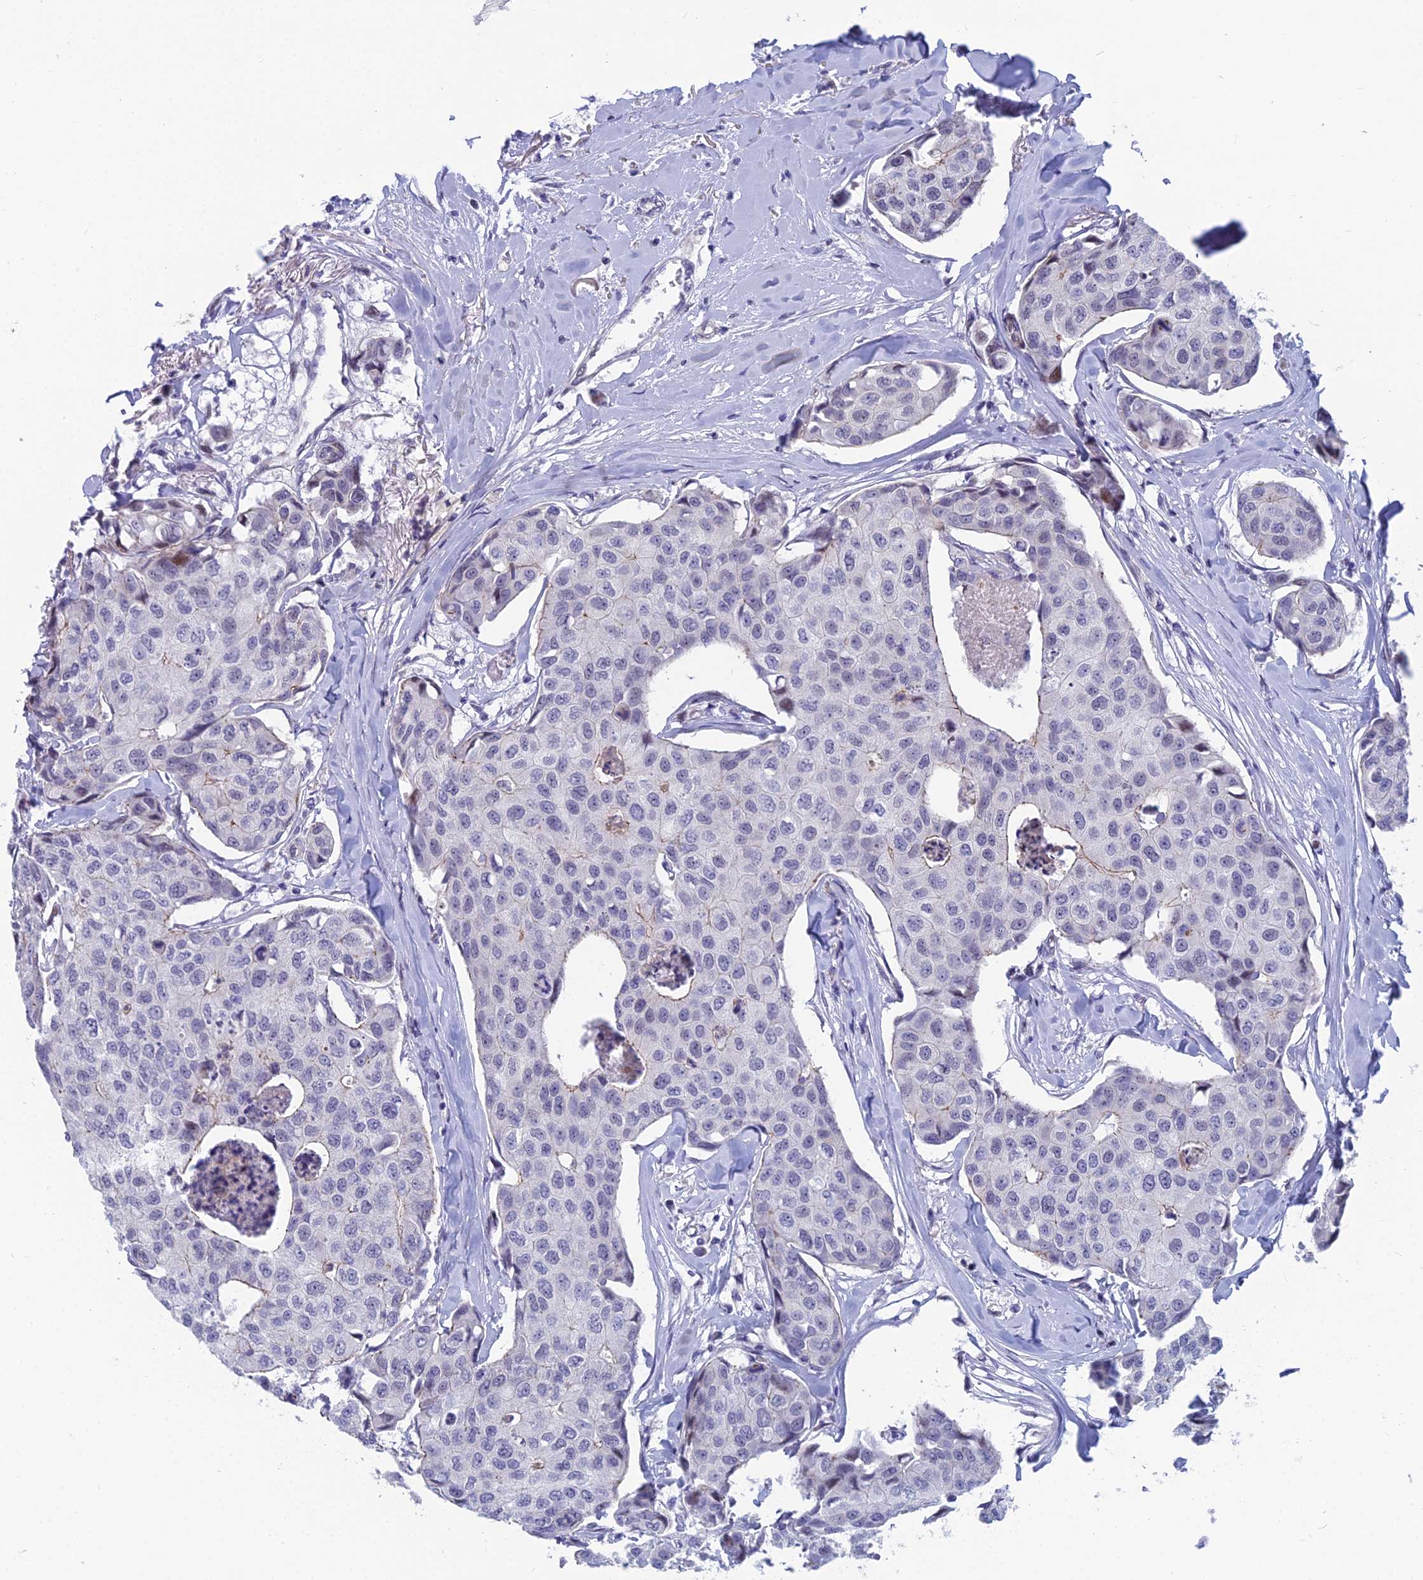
{"staining": {"intensity": "moderate", "quantity": "<25%", "location": "nuclear"}, "tissue": "breast cancer", "cell_type": "Tumor cells", "image_type": "cancer", "snomed": [{"axis": "morphology", "description": "Duct carcinoma"}, {"axis": "topography", "description": "Breast"}], "caption": "Approximately <25% of tumor cells in breast invasive ductal carcinoma display moderate nuclear protein positivity as visualized by brown immunohistochemical staining.", "gene": "MYBPC2", "patient": {"sex": "female", "age": 80}}